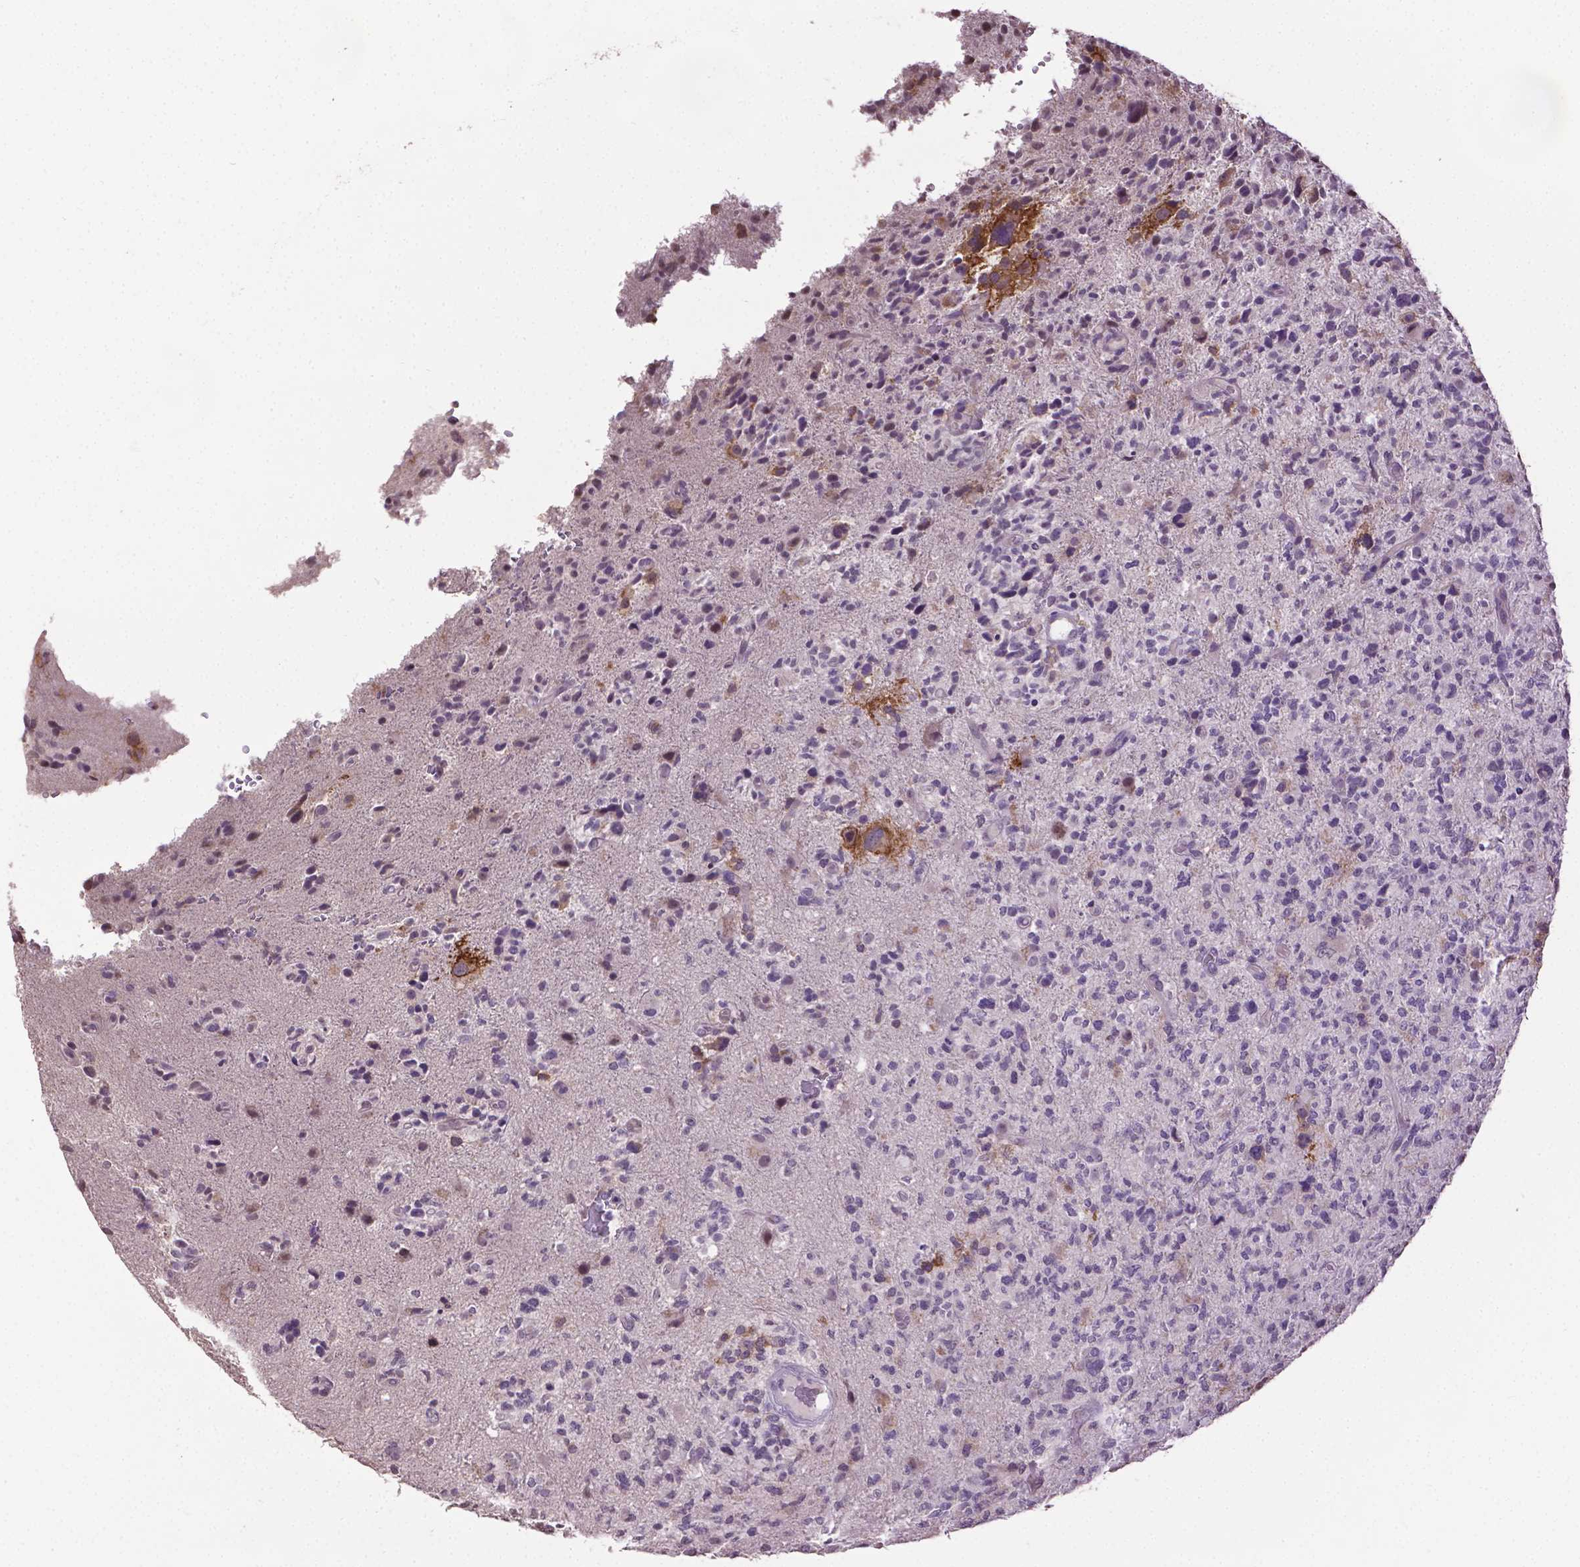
{"staining": {"intensity": "negative", "quantity": "none", "location": "none"}, "tissue": "glioma", "cell_type": "Tumor cells", "image_type": "cancer", "snomed": [{"axis": "morphology", "description": "Glioma, malignant, High grade"}, {"axis": "topography", "description": "Brain"}], "caption": "Histopathology image shows no significant protein expression in tumor cells of high-grade glioma (malignant).", "gene": "CPM", "patient": {"sex": "female", "age": 71}}